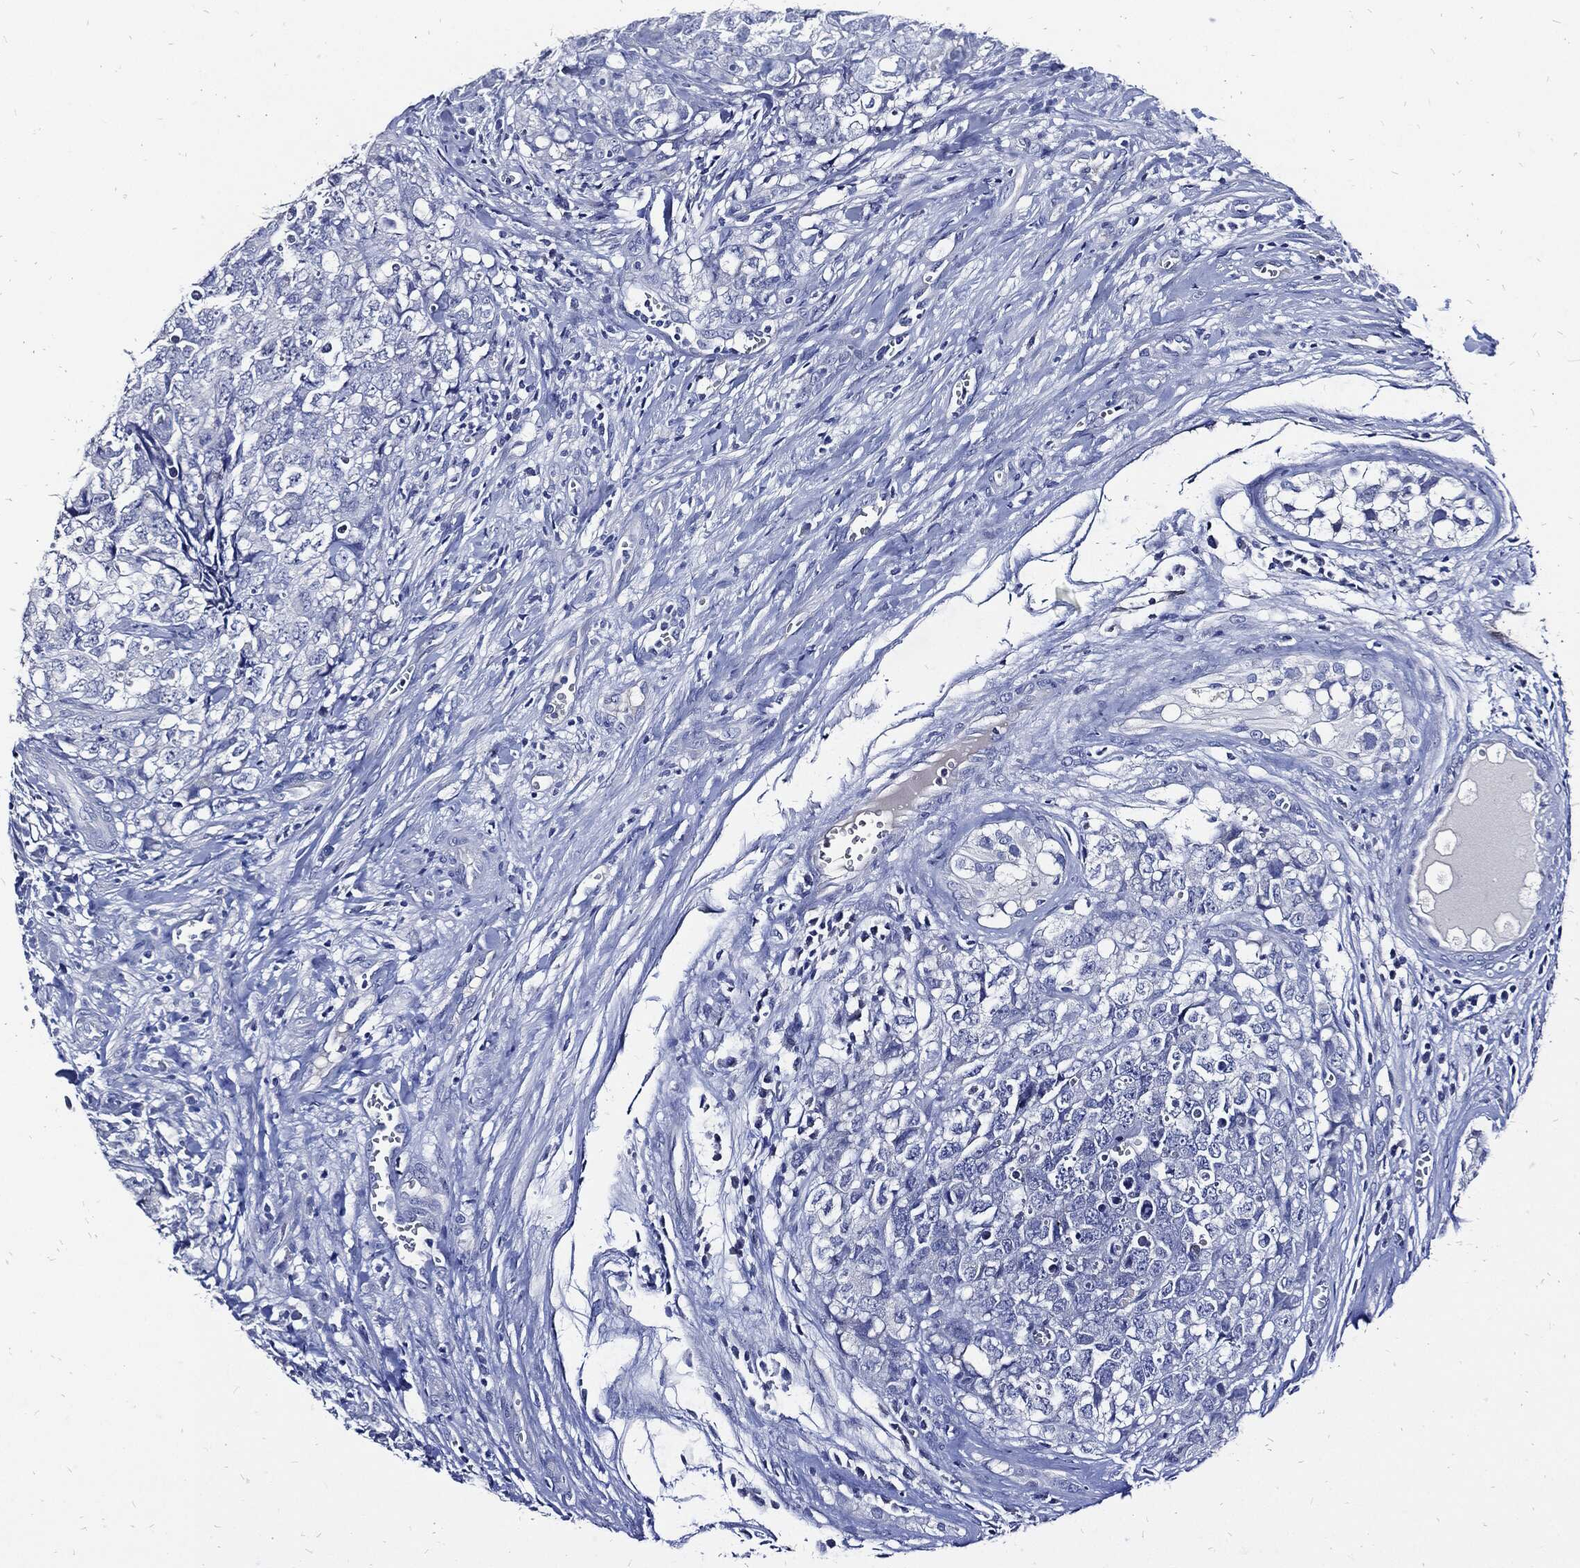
{"staining": {"intensity": "negative", "quantity": "none", "location": "none"}, "tissue": "testis cancer", "cell_type": "Tumor cells", "image_type": "cancer", "snomed": [{"axis": "morphology", "description": "Carcinoma, Embryonal, NOS"}, {"axis": "topography", "description": "Testis"}], "caption": "DAB immunohistochemical staining of human embryonal carcinoma (testis) demonstrates no significant expression in tumor cells.", "gene": "FABP4", "patient": {"sex": "male", "age": 23}}